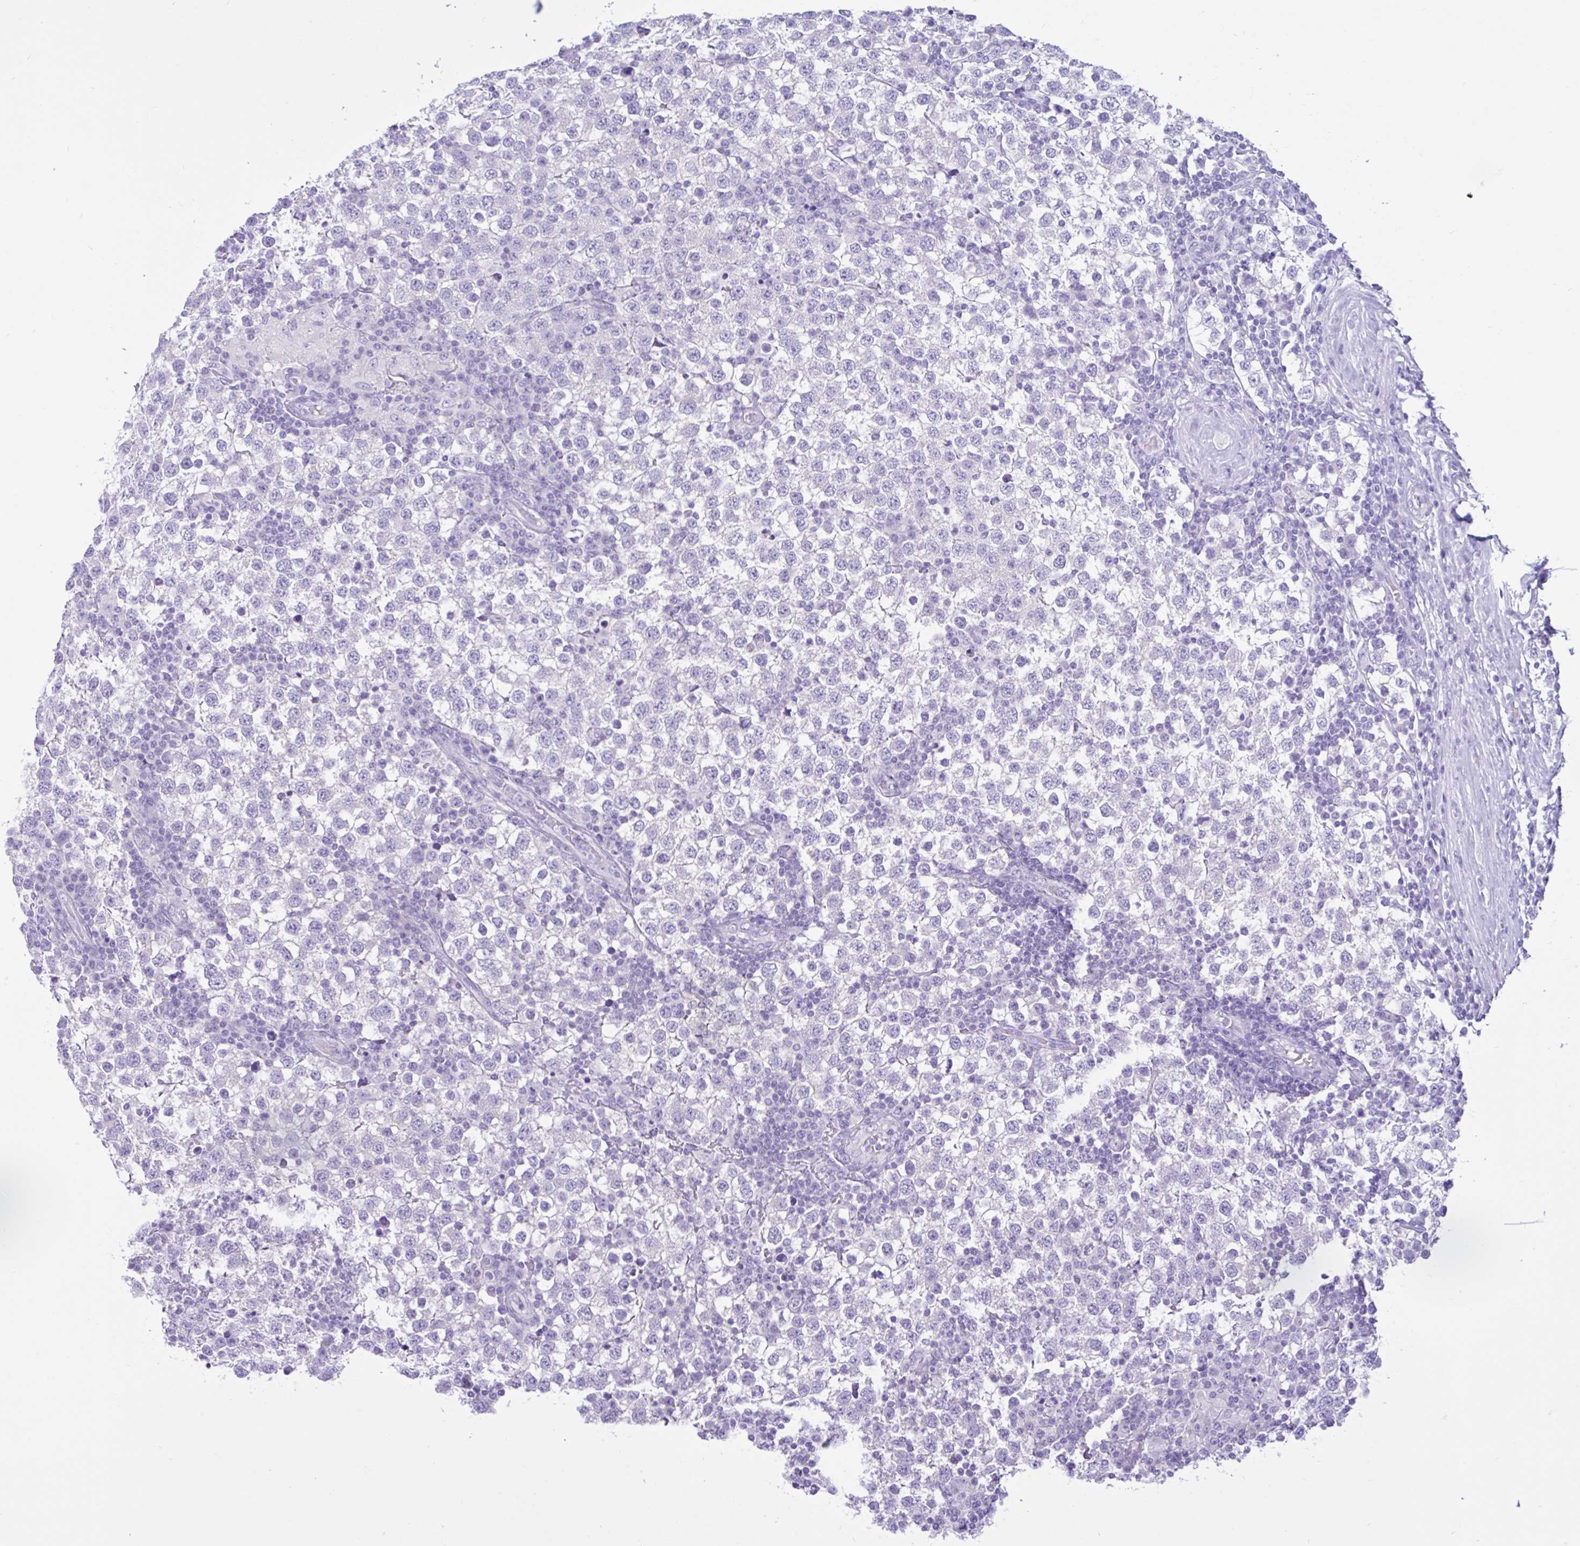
{"staining": {"intensity": "negative", "quantity": "none", "location": "none"}, "tissue": "testis cancer", "cell_type": "Tumor cells", "image_type": "cancer", "snomed": [{"axis": "morphology", "description": "Seminoma, NOS"}, {"axis": "topography", "description": "Testis"}], "caption": "High magnification brightfield microscopy of testis cancer (seminoma) stained with DAB (3,3'-diaminobenzidine) (brown) and counterstained with hematoxylin (blue): tumor cells show no significant expression.", "gene": "CYP19A1", "patient": {"sex": "male", "age": 34}}